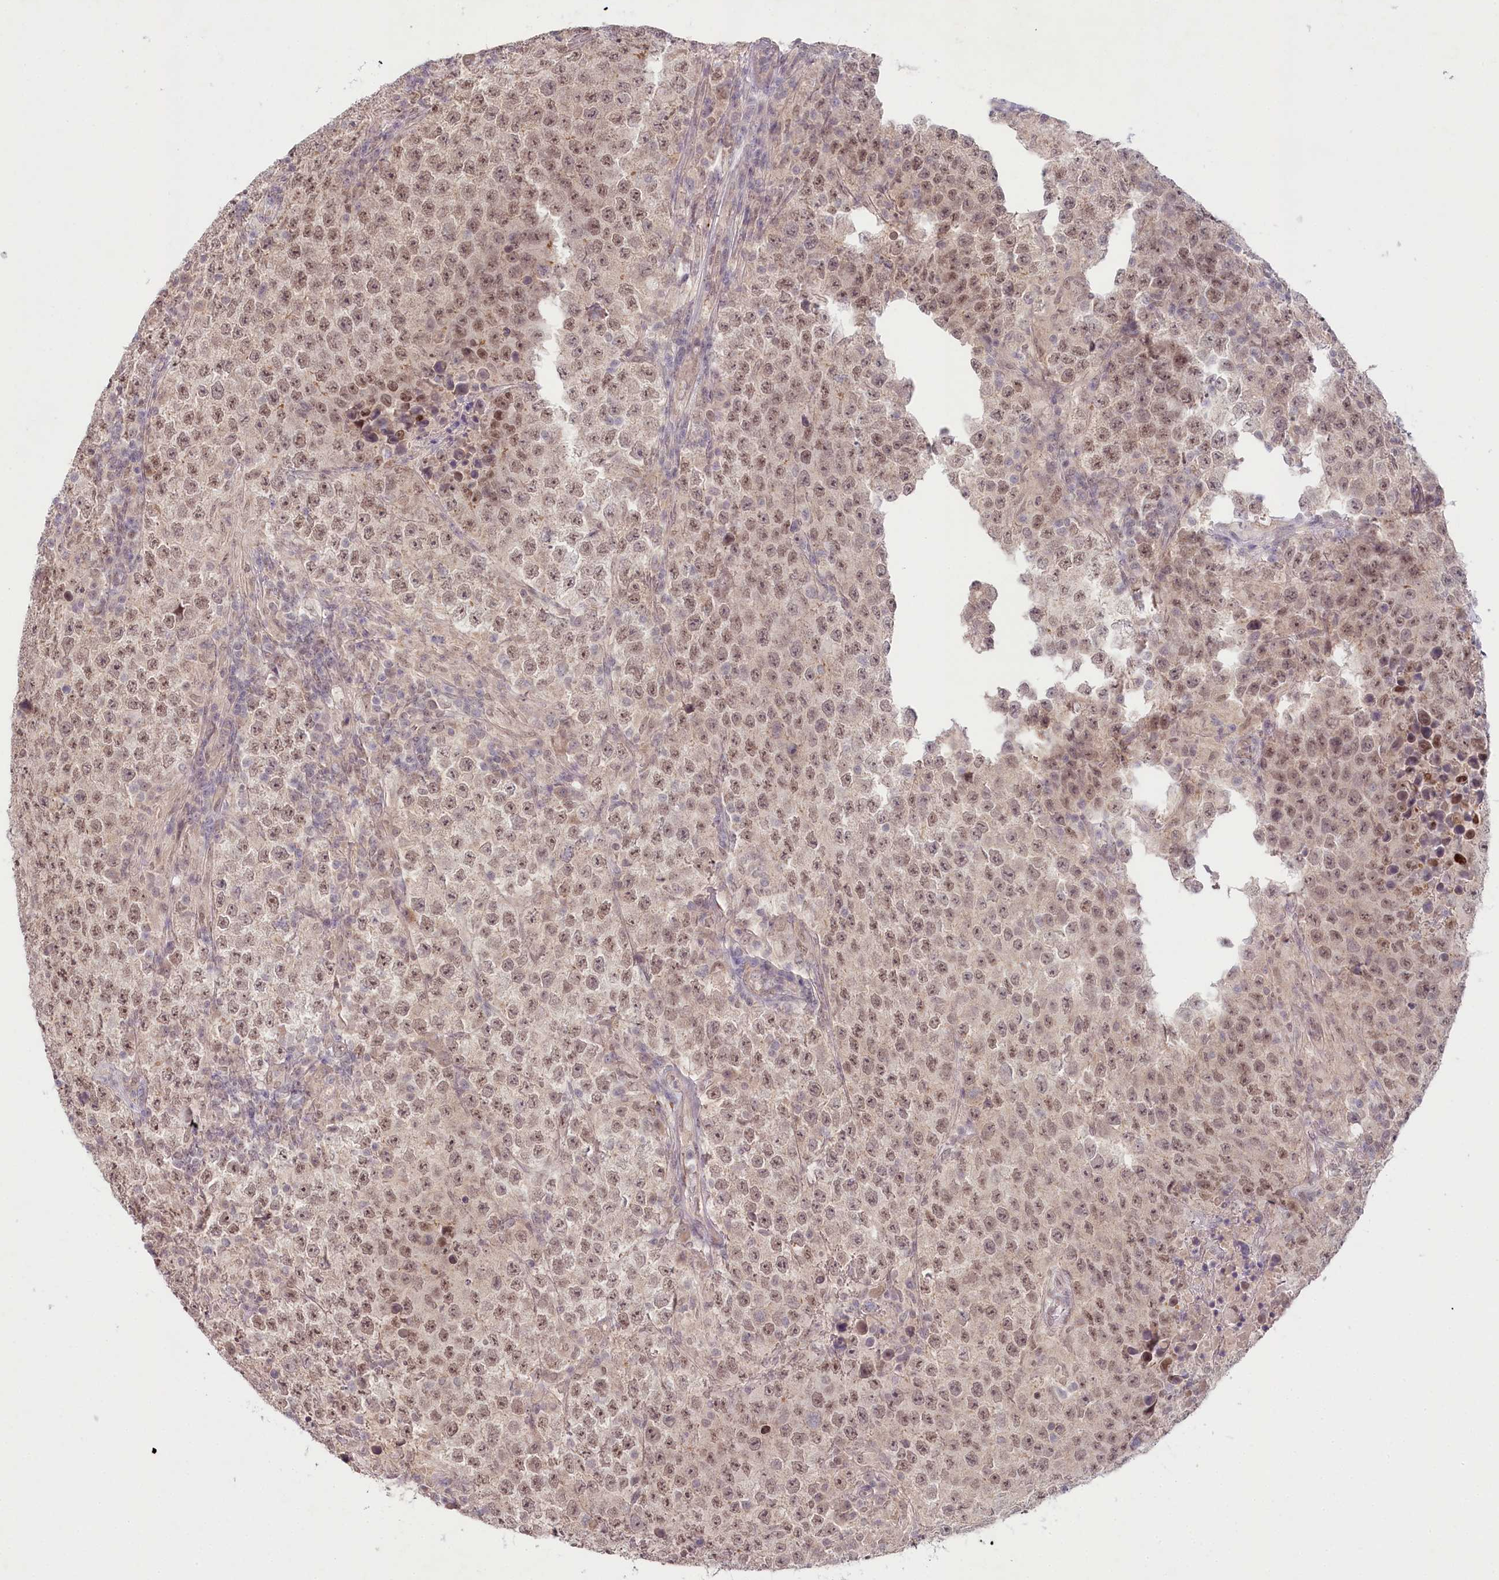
{"staining": {"intensity": "moderate", "quantity": ">75%", "location": "nuclear"}, "tissue": "testis cancer", "cell_type": "Tumor cells", "image_type": "cancer", "snomed": [{"axis": "morphology", "description": "Normal tissue, NOS"}, {"axis": "morphology", "description": "Urothelial carcinoma, High grade"}, {"axis": "morphology", "description": "Seminoma, NOS"}, {"axis": "morphology", "description": "Carcinoma, Embryonal, NOS"}, {"axis": "topography", "description": "Urinary bladder"}, {"axis": "topography", "description": "Testis"}], "caption": "Moderate nuclear protein positivity is present in about >75% of tumor cells in testis cancer.", "gene": "AMTN", "patient": {"sex": "male", "age": 41}}